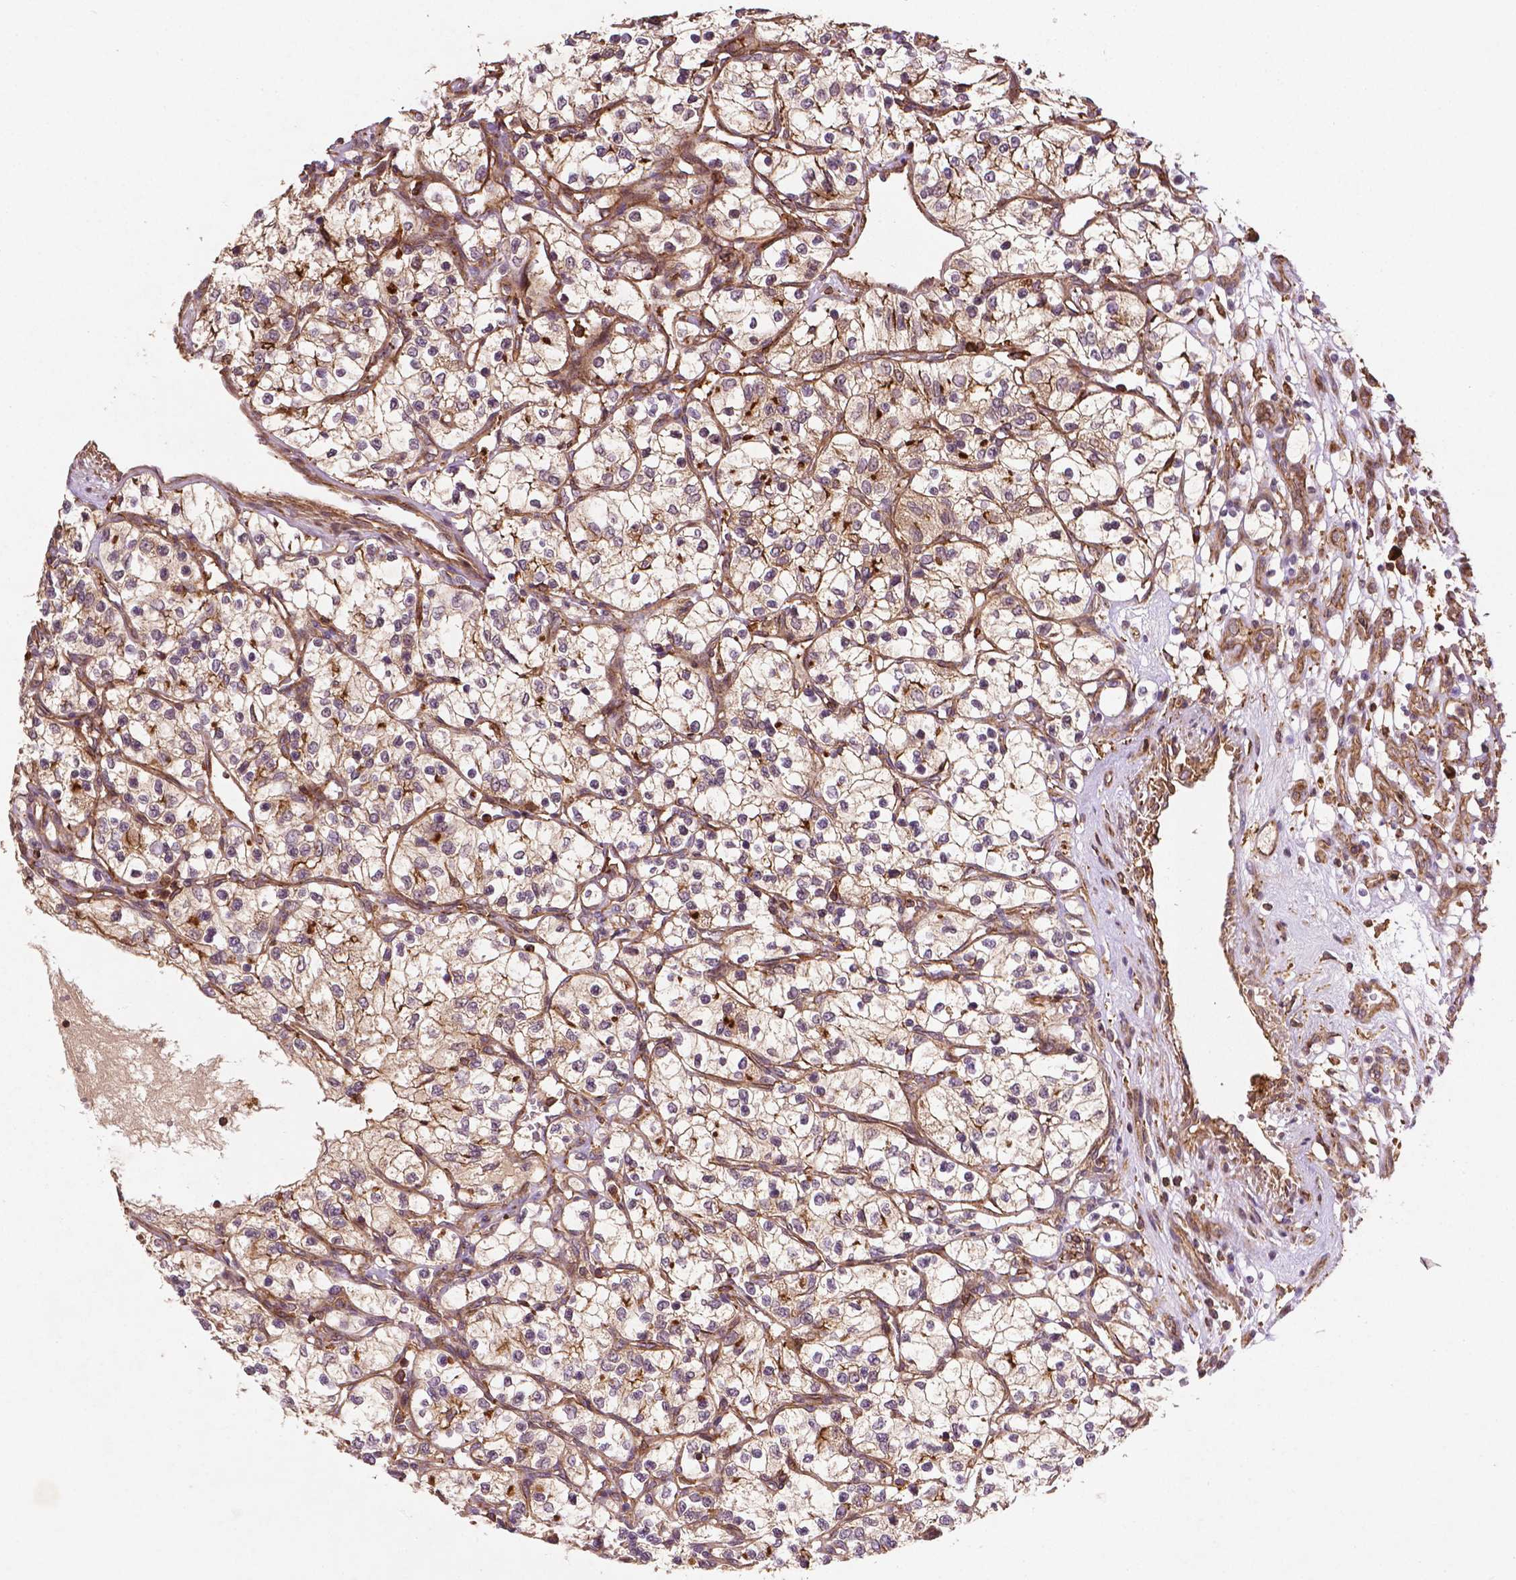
{"staining": {"intensity": "negative", "quantity": "none", "location": "none"}, "tissue": "renal cancer", "cell_type": "Tumor cells", "image_type": "cancer", "snomed": [{"axis": "morphology", "description": "Adenocarcinoma, NOS"}, {"axis": "topography", "description": "Kidney"}], "caption": "Tumor cells show no significant protein staining in renal cancer (adenocarcinoma). (Stains: DAB immunohistochemistry with hematoxylin counter stain, Microscopy: brightfield microscopy at high magnification).", "gene": "ZMYND19", "patient": {"sex": "female", "age": 69}}